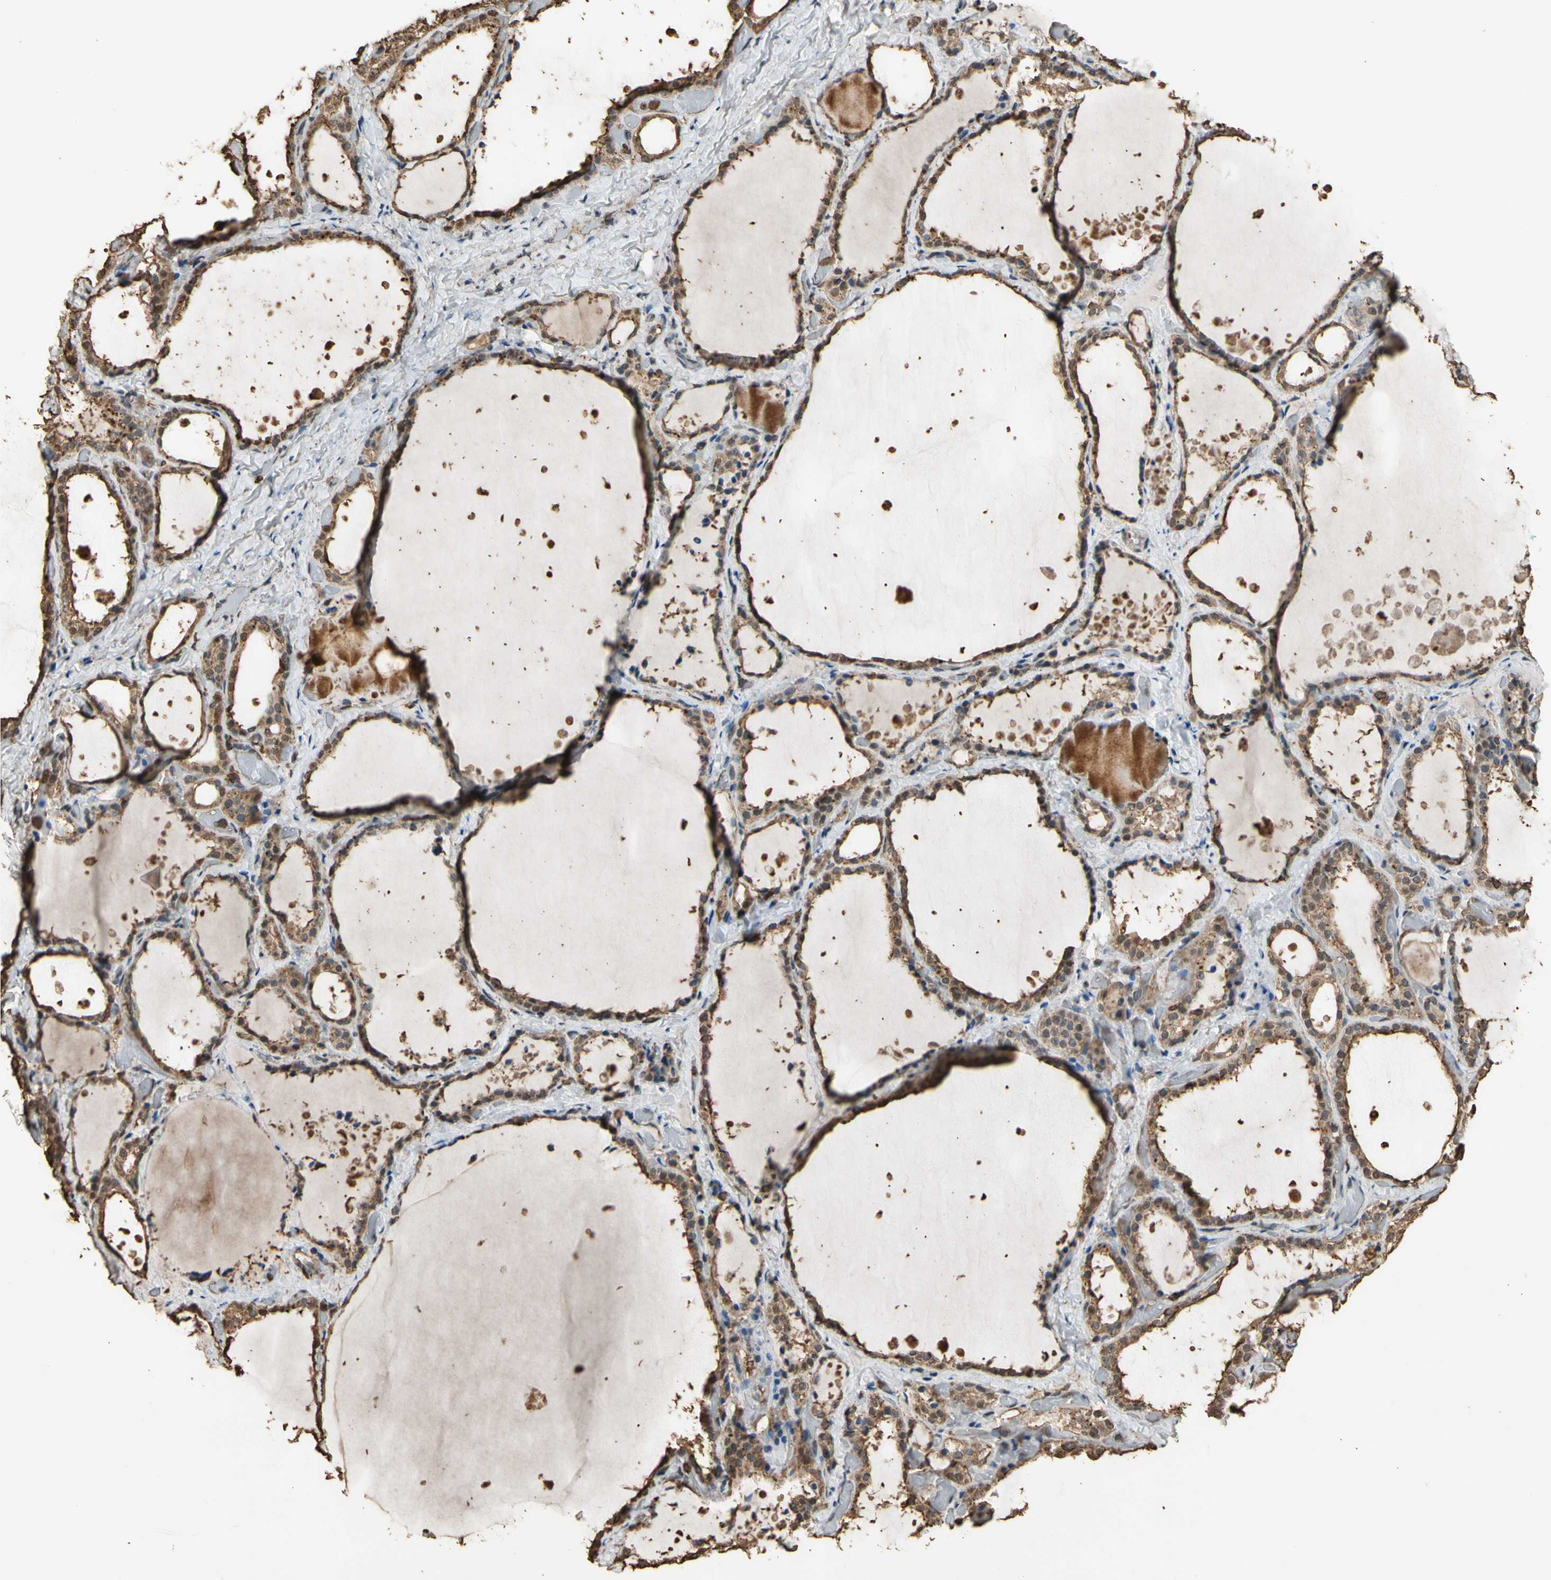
{"staining": {"intensity": "moderate", "quantity": ">75%", "location": "cytoplasmic/membranous"}, "tissue": "thyroid gland", "cell_type": "Glandular cells", "image_type": "normal", "snomed": [{"axis": "morphology", "description": "Normal tissue, NOS"}, {"axis": "topography", "description": "Thyroid gland"}], "caption": "Thyroid gland stained with immunohistochemistry (IHC) shows moderate cytoplasmic/membranous staining in about >75% of glandular cells.", "gene": "TNFSF13B", "patient": {"sex": "female", "age": 44}}